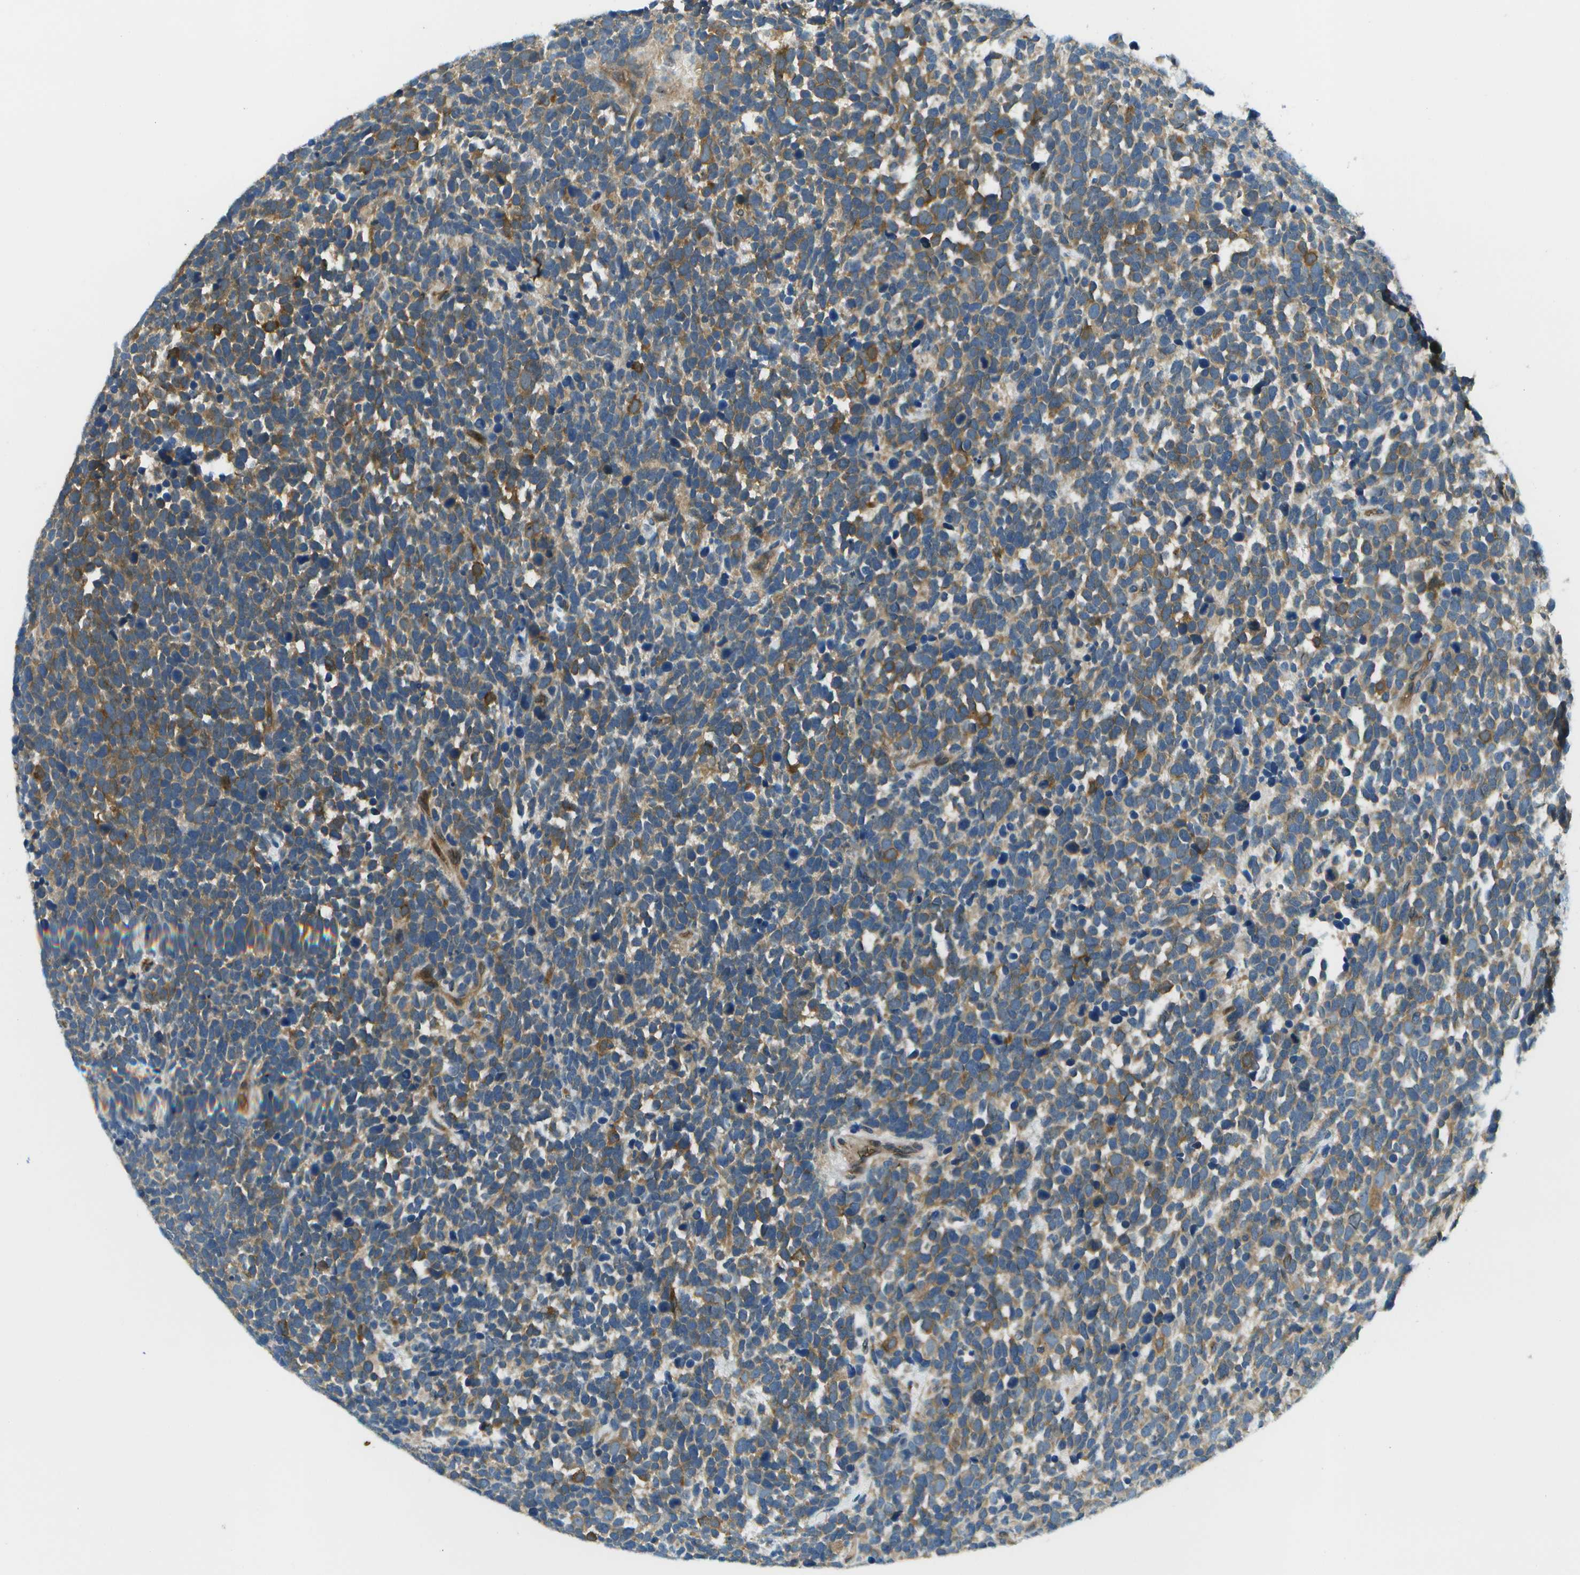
{"staining": {"intensity": "moderate", "quantity": ">75%", "location": "cytoplasmic/membranous"}, "tissue": "urothelial cancer", "cell_type": "Tumor cells", "image_type": "cancer", "snomed": [{"axis": "morphology", "description": "Urothelial carcinoma, High grade"}, {"axis": "topography", "description": "Urinary bladder"}], "caption": "There is medium levels of moderate cytoplasmic/membranous positivity in tumor cells of high-grade urothelial carcinoma, as demonstrated by immunohistochemical staining (brown color).", "gene": "CTIF", "patient": {"sex": "female", "age": 82}}